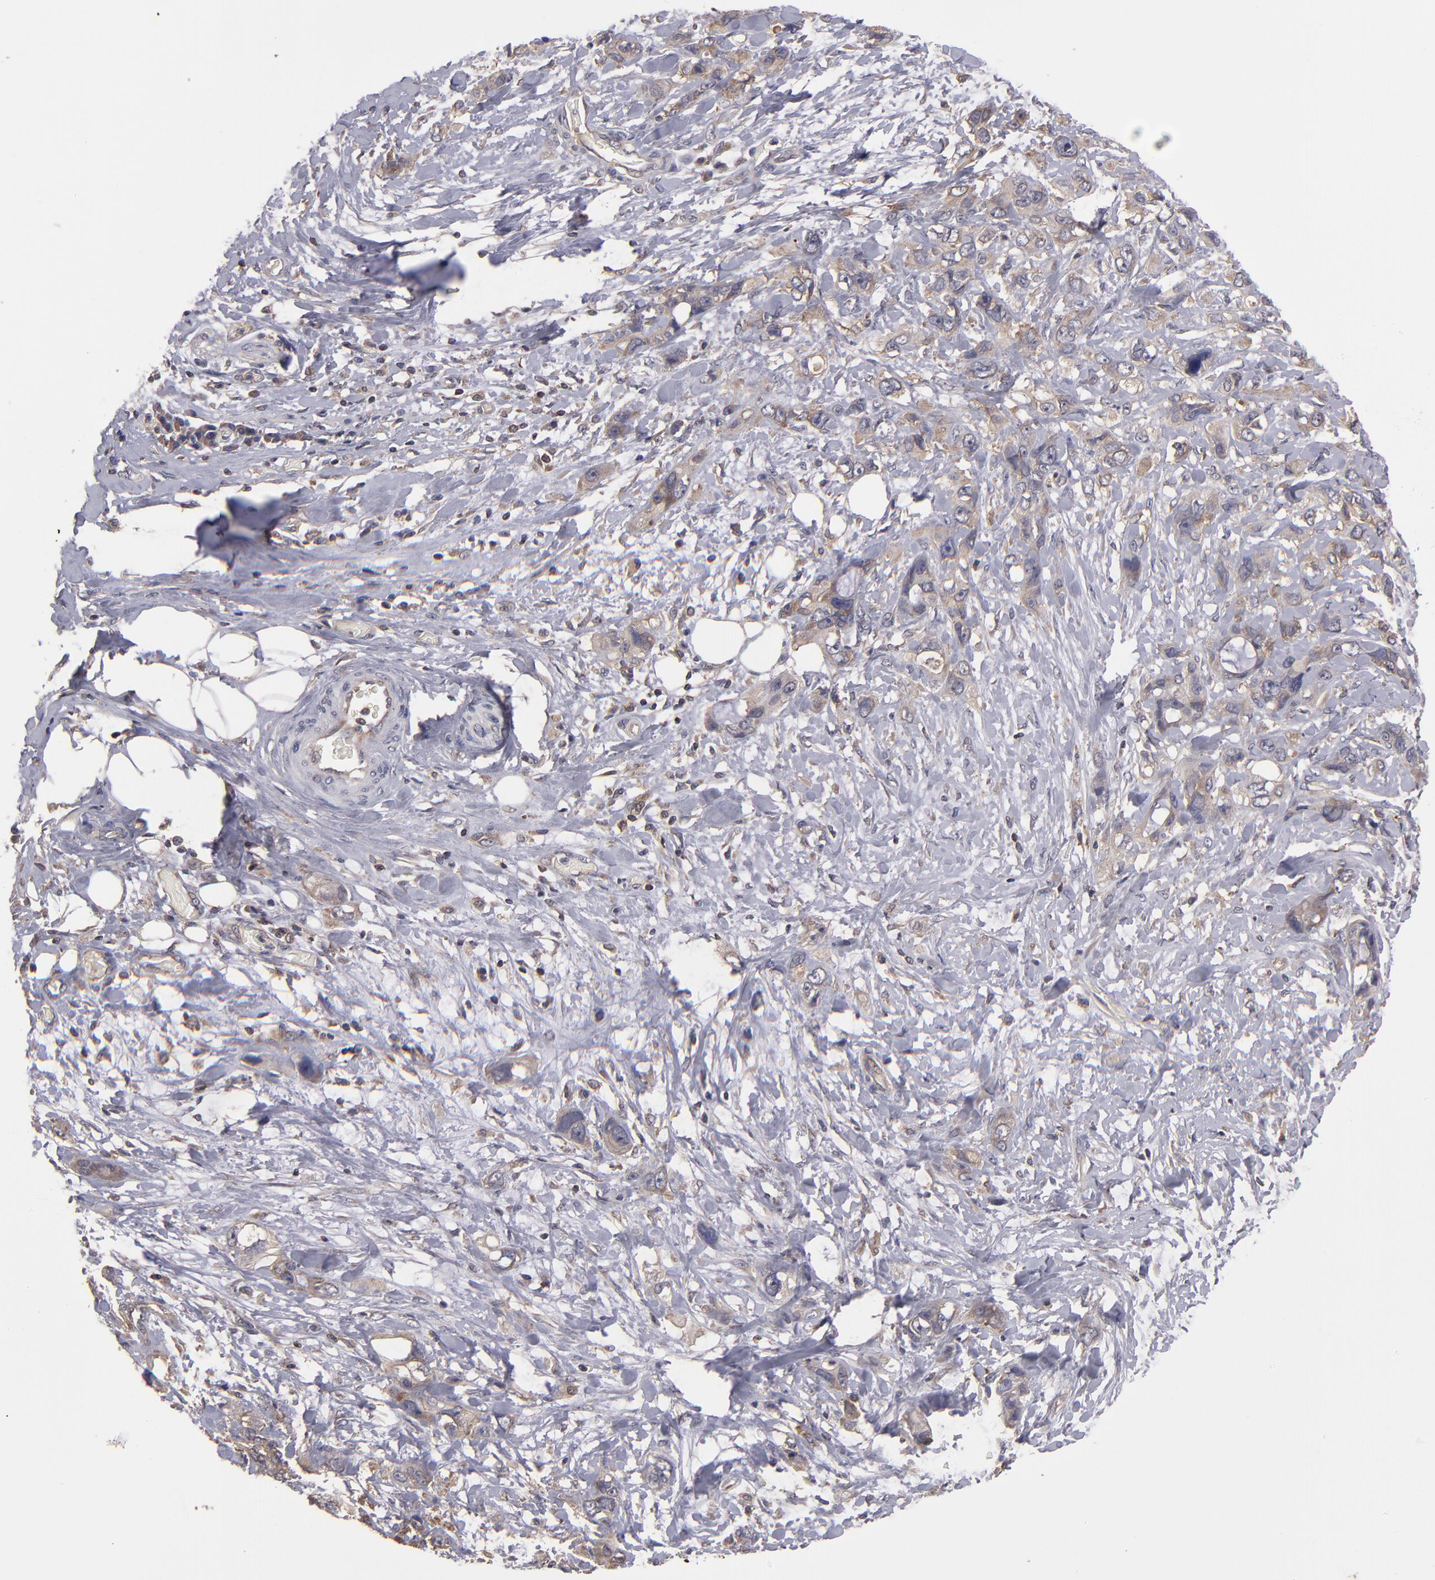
{"staining": {"intensity": "weak", "quantity": "25%-75%", "location": "cytoplasmic/membranous"}, "tissue": "stomach cancer", "cell_type": "Tumor cells", "image_type": "cancer", "snomed": [{"axis": "morphology", "description": "Adenocarcinoma, NOS"}, {"axis": "topography", "description": "Stomach, upper"}], "caption": "Adenocarcinoma (stomach) tissue demonstrates weak cytoplasmic/membranous staining in about 25%-75% of tumor cells", "gene": "NF2", "patient": {"sex": "male", "age": 47}}